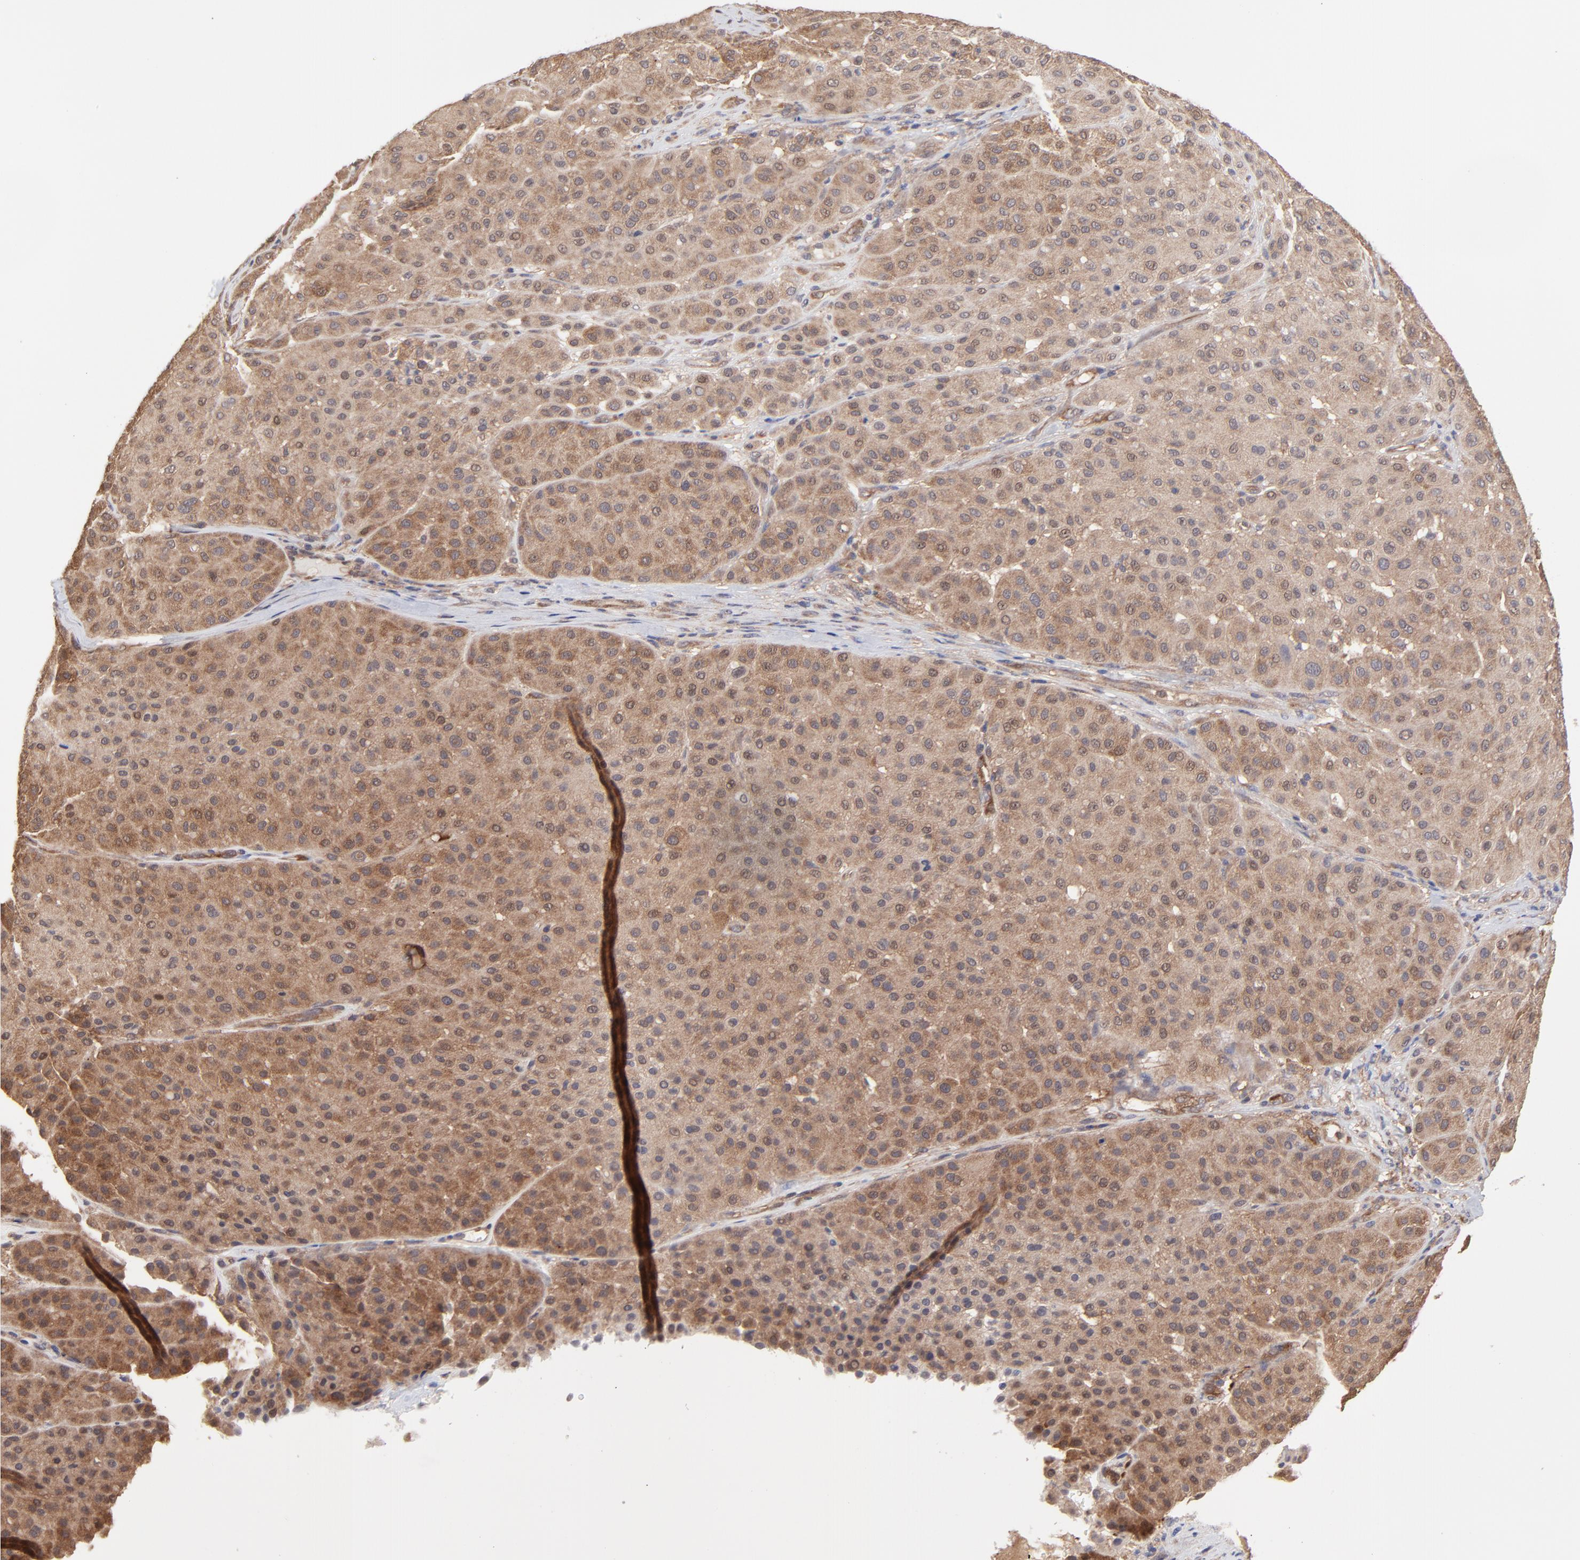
{"staining": {"intensity": "moderate", "quantity": ">75%", "location": "cytoplasmic/membranous"}, "tissue": "melanoma", "cell_type": "Tumor cells", "image_type": "cancer", "snomed": [{"axis": "morphology", "description": "Normal tissue, NOS"}, {"axis": "morphology", "description": "Malignant melanoma, Metastatic site"}, {"axis": "topography", "description": "Skin"}], "caption": "Protein expression by IHC shows moderate cytoplasmic/membranous expression in about >75% of tumor cells in malignant melanoma (metastatic site).", "gene": "GART", "patient": {"sex": "male", "age": 41}}